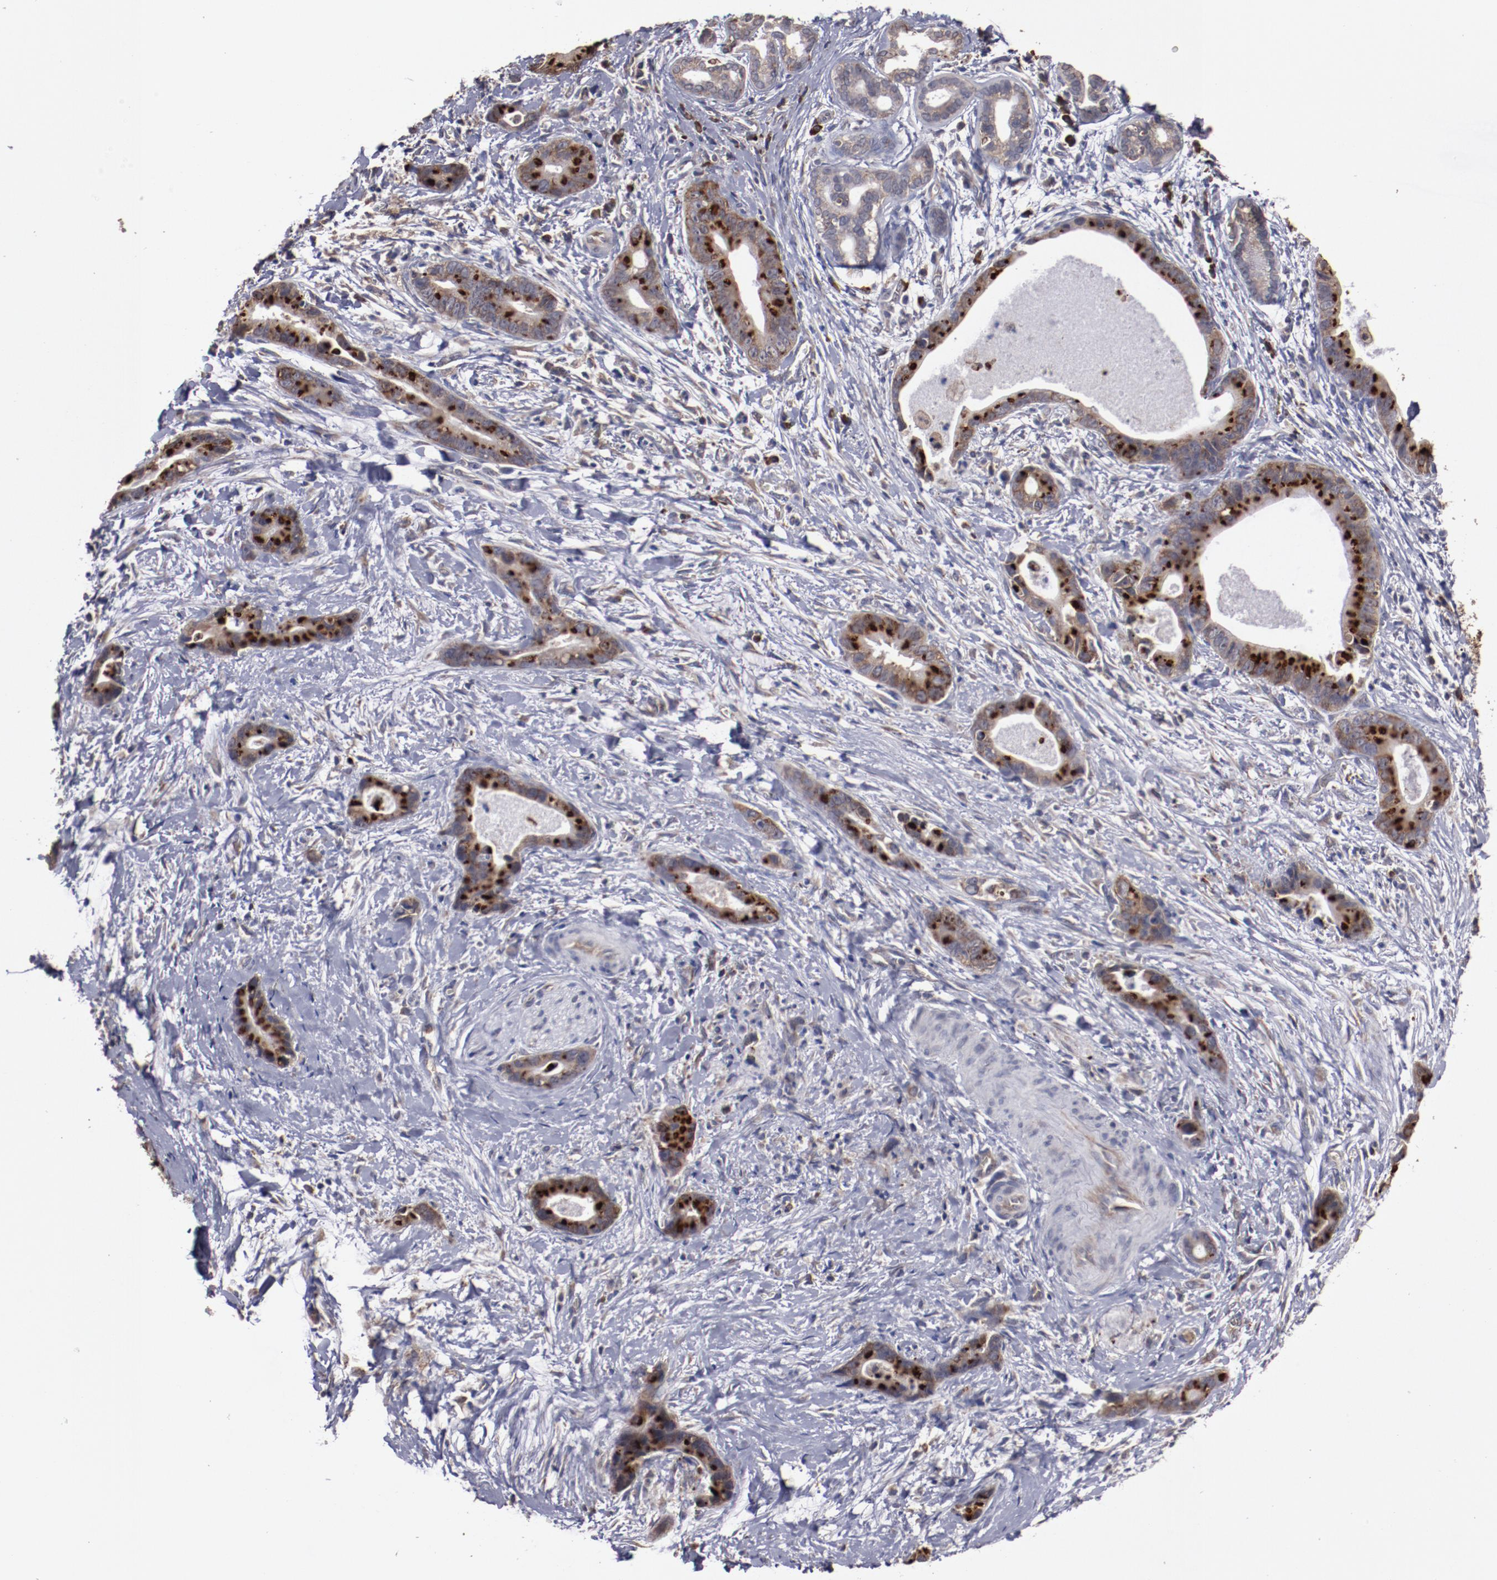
{"staining": {"intensity": "strong", "quantity": ">75%", "location": "cytoplasmic/membranous"}, "tissue": "liver cancer", "cell_type": "Tumor cells", "image_type": "cancer", "snomed": [{"axis": "morphology", "description": "Cholangiocarcinoma"}, {"axis": "topography", "description": "Liver"}], "caption": "About >75% of tumor cells in human liver cancer show strong cytoplasmic/membranous protein staining as visualized by brown immunohistochemical staining.", "gene": "RPS4Y1", "patient": {"sex": "female", "age": 55}}